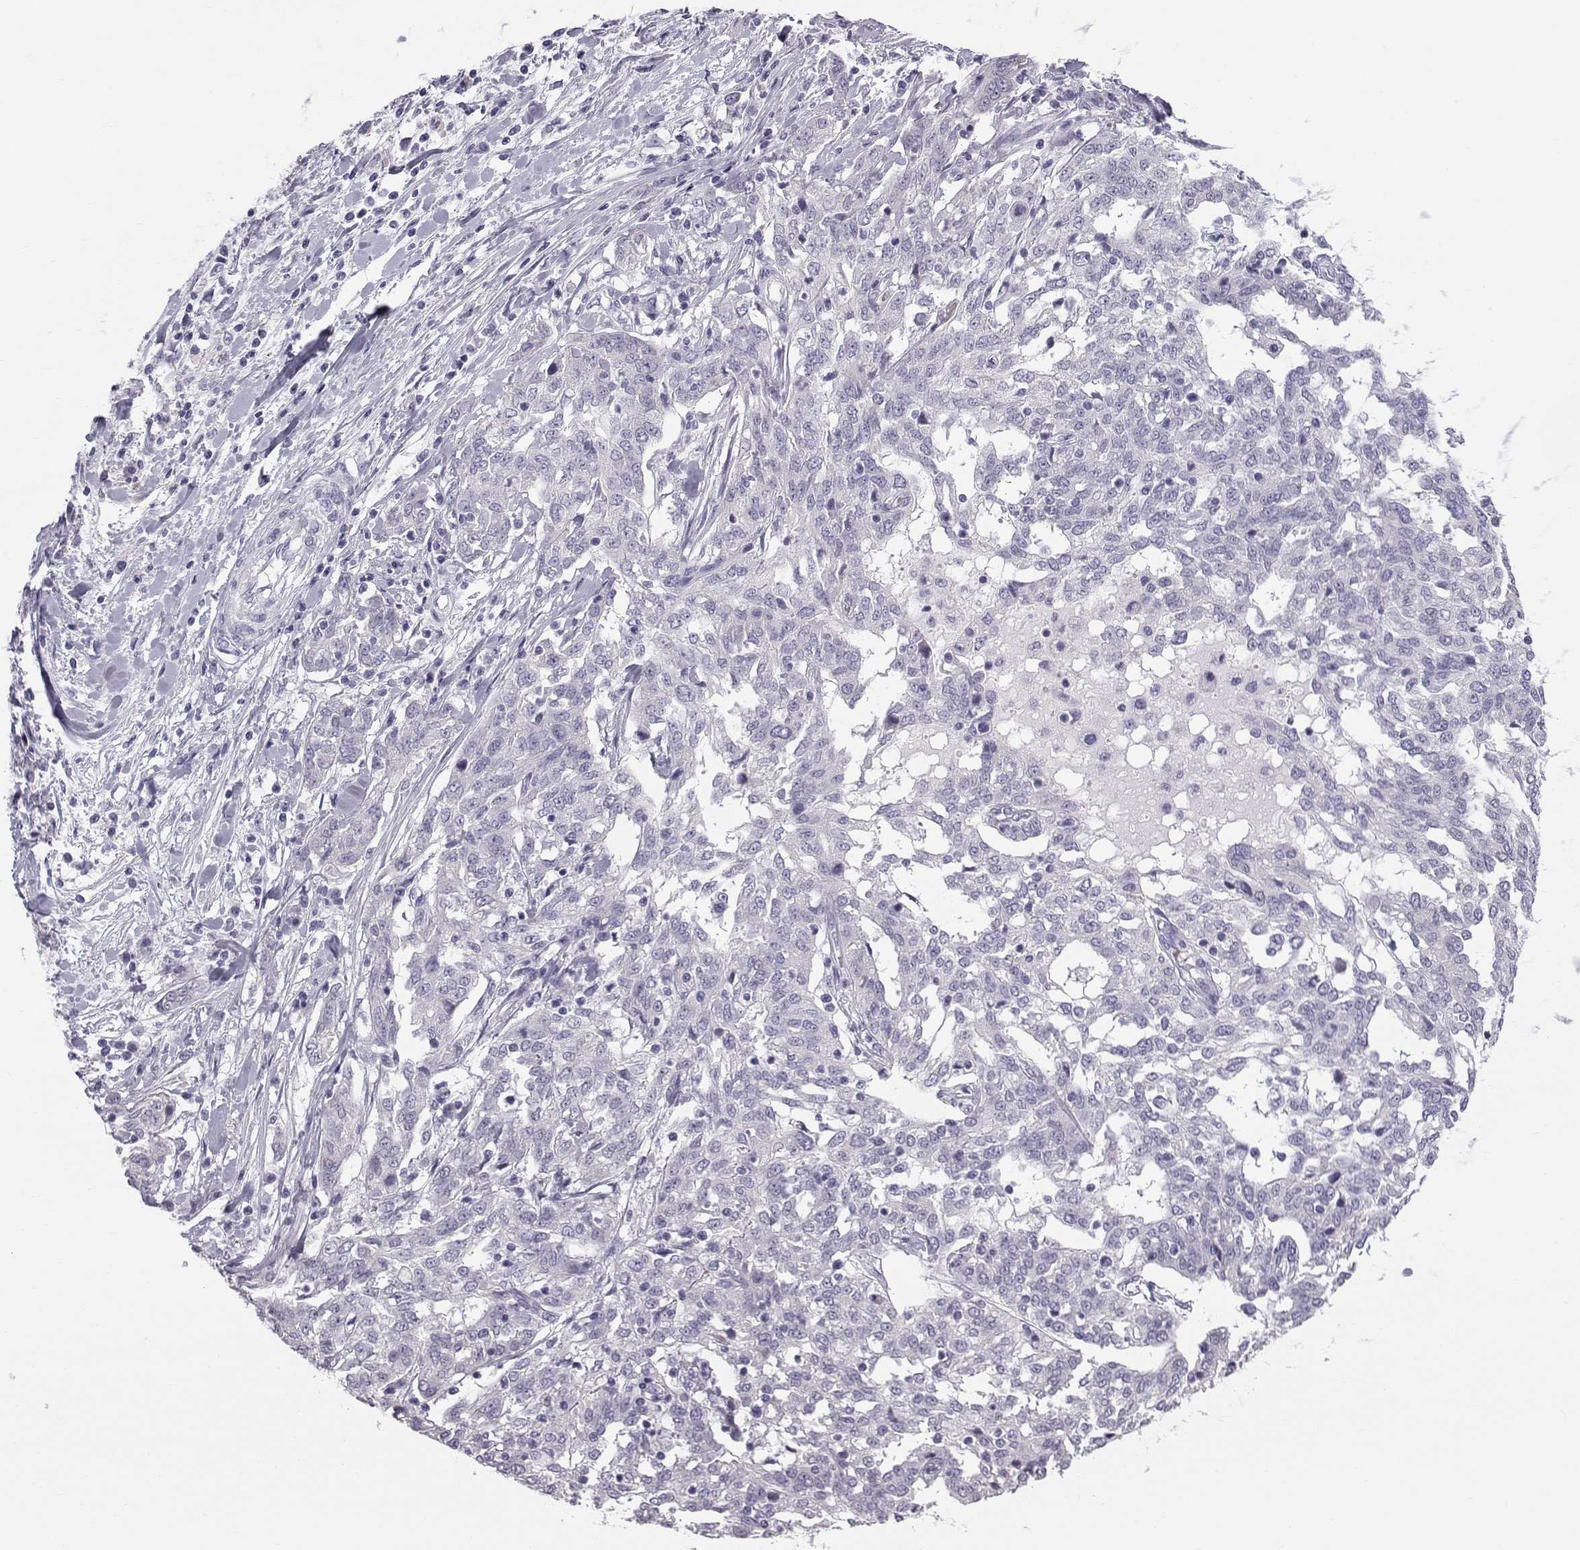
{"staining": {"intensity": "negative", "quantity": "none", "location": "none"}, "tissue": "ovarian cancer", "cell_type": "Tumor cells", "image_type": "cancer", "snomed": [{"axis": "morphology", "description": "Cystadenocarcinoma, serous, NOS"}, {"axis": "topography", "description": "Ovary"}], "caption": "High magnification brightfield microscopy of ovarian cancer stained with DAB (brown) and counterstained with hematoxylin (blue): tumor cells show no significant expression. (DAB (3,3'-diaminobenzidine) immunohistochemistry visualized using brightfield microscopy, high magnification).", "gene": "RNASE12", "patient": {"sex": "female", "age": 67}}